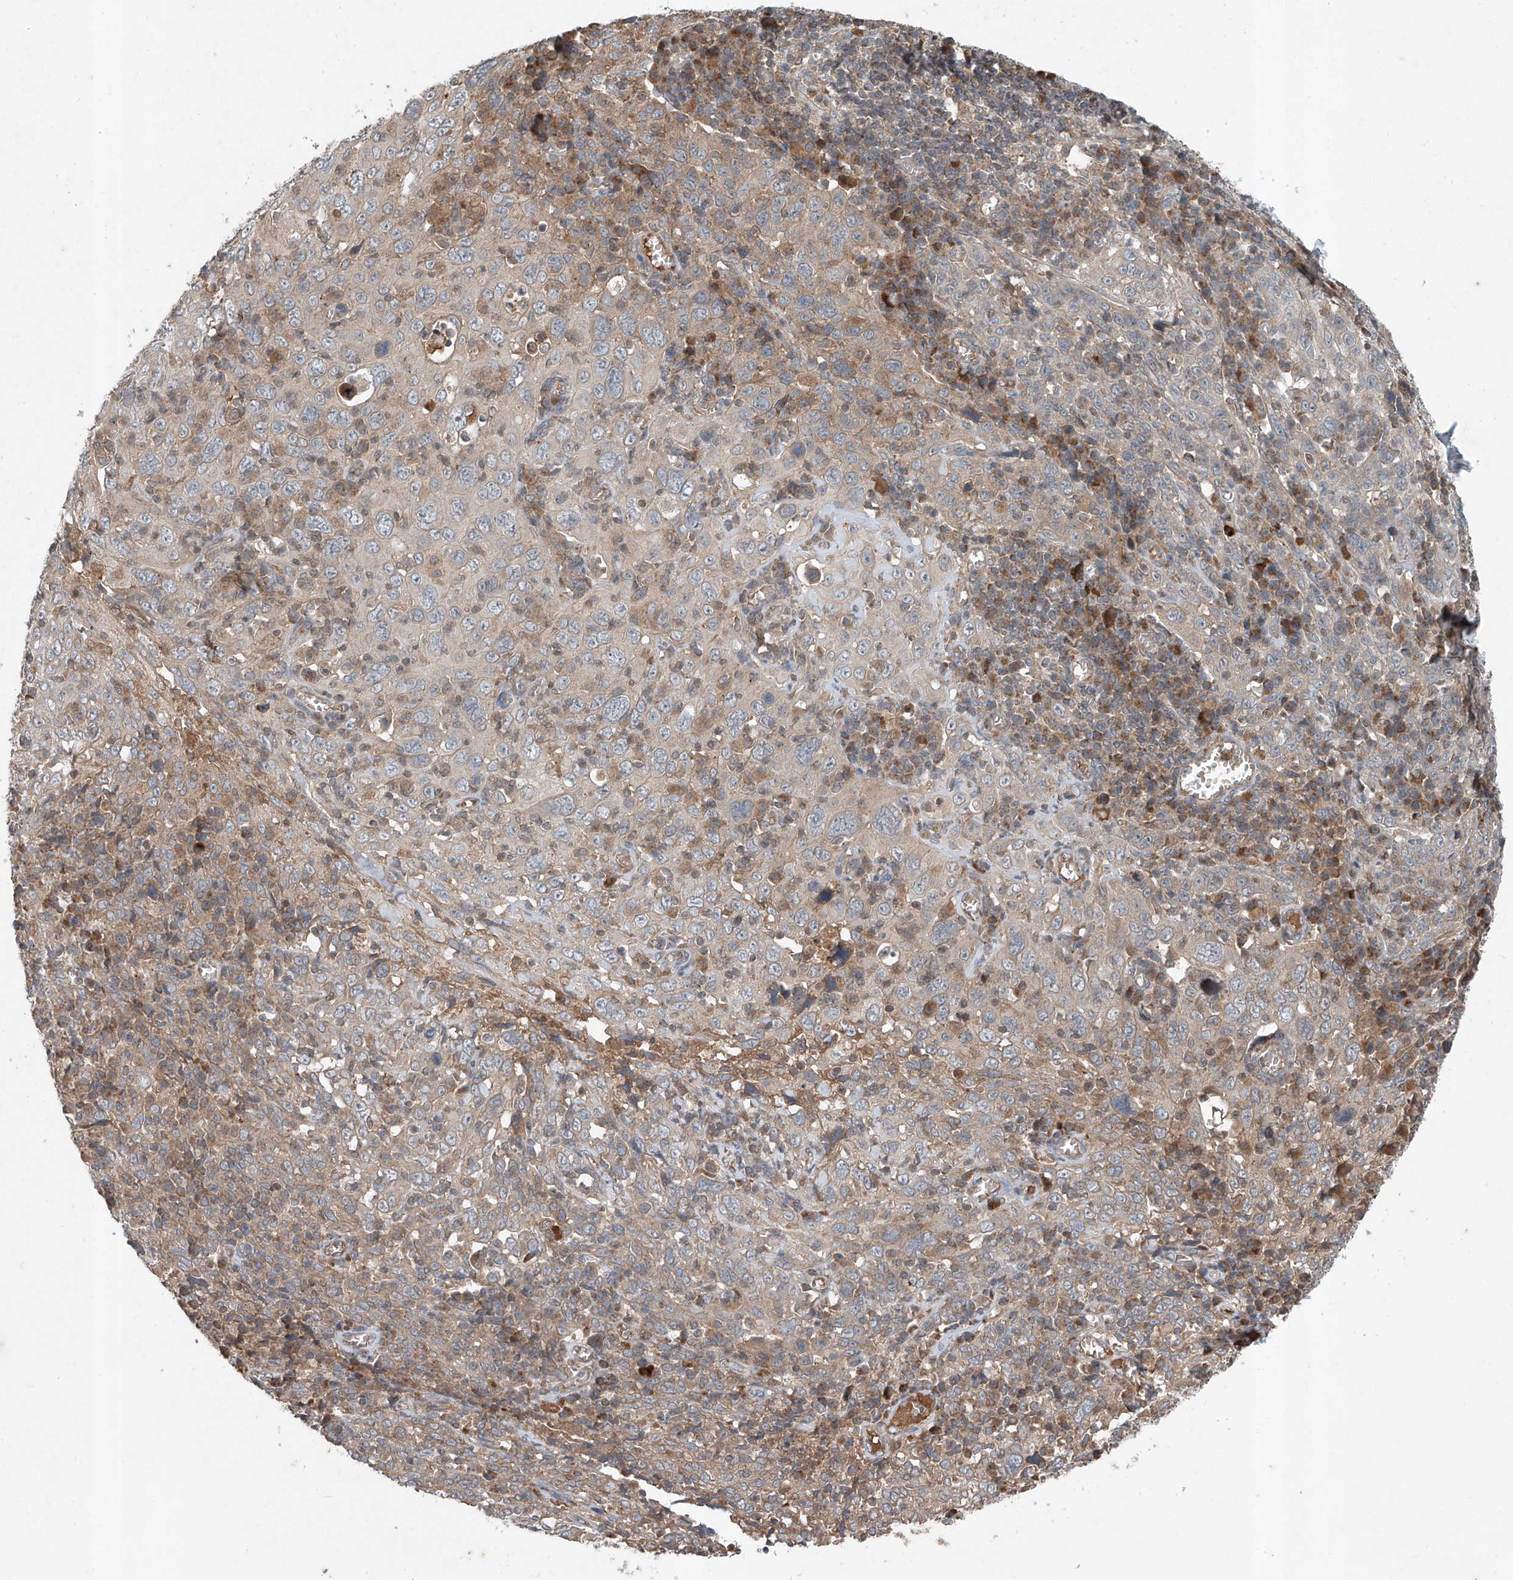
{"staining": {"intensity": "weak", "quantity": "25%-75%", "location": "cytoplasmic/membranous"}, "tissue": "cervical cancer", "cell_type": "Tumor cells", "image_type": "cancer", "snomed": [{"axis": "morphology", "description": "Squamous cell carcinoma, NOS"}, {"axis": "topography", "description": "Cervix"}], "caption": "Protein expression by immunohistochemistry shows weak cytoplasmic/membranous staining in about 25%-75% of tumor cells in squamous cell carcinoma (cervical).", "gene": "ADAM23", "patient": {"sex": "female", "age": 46}}